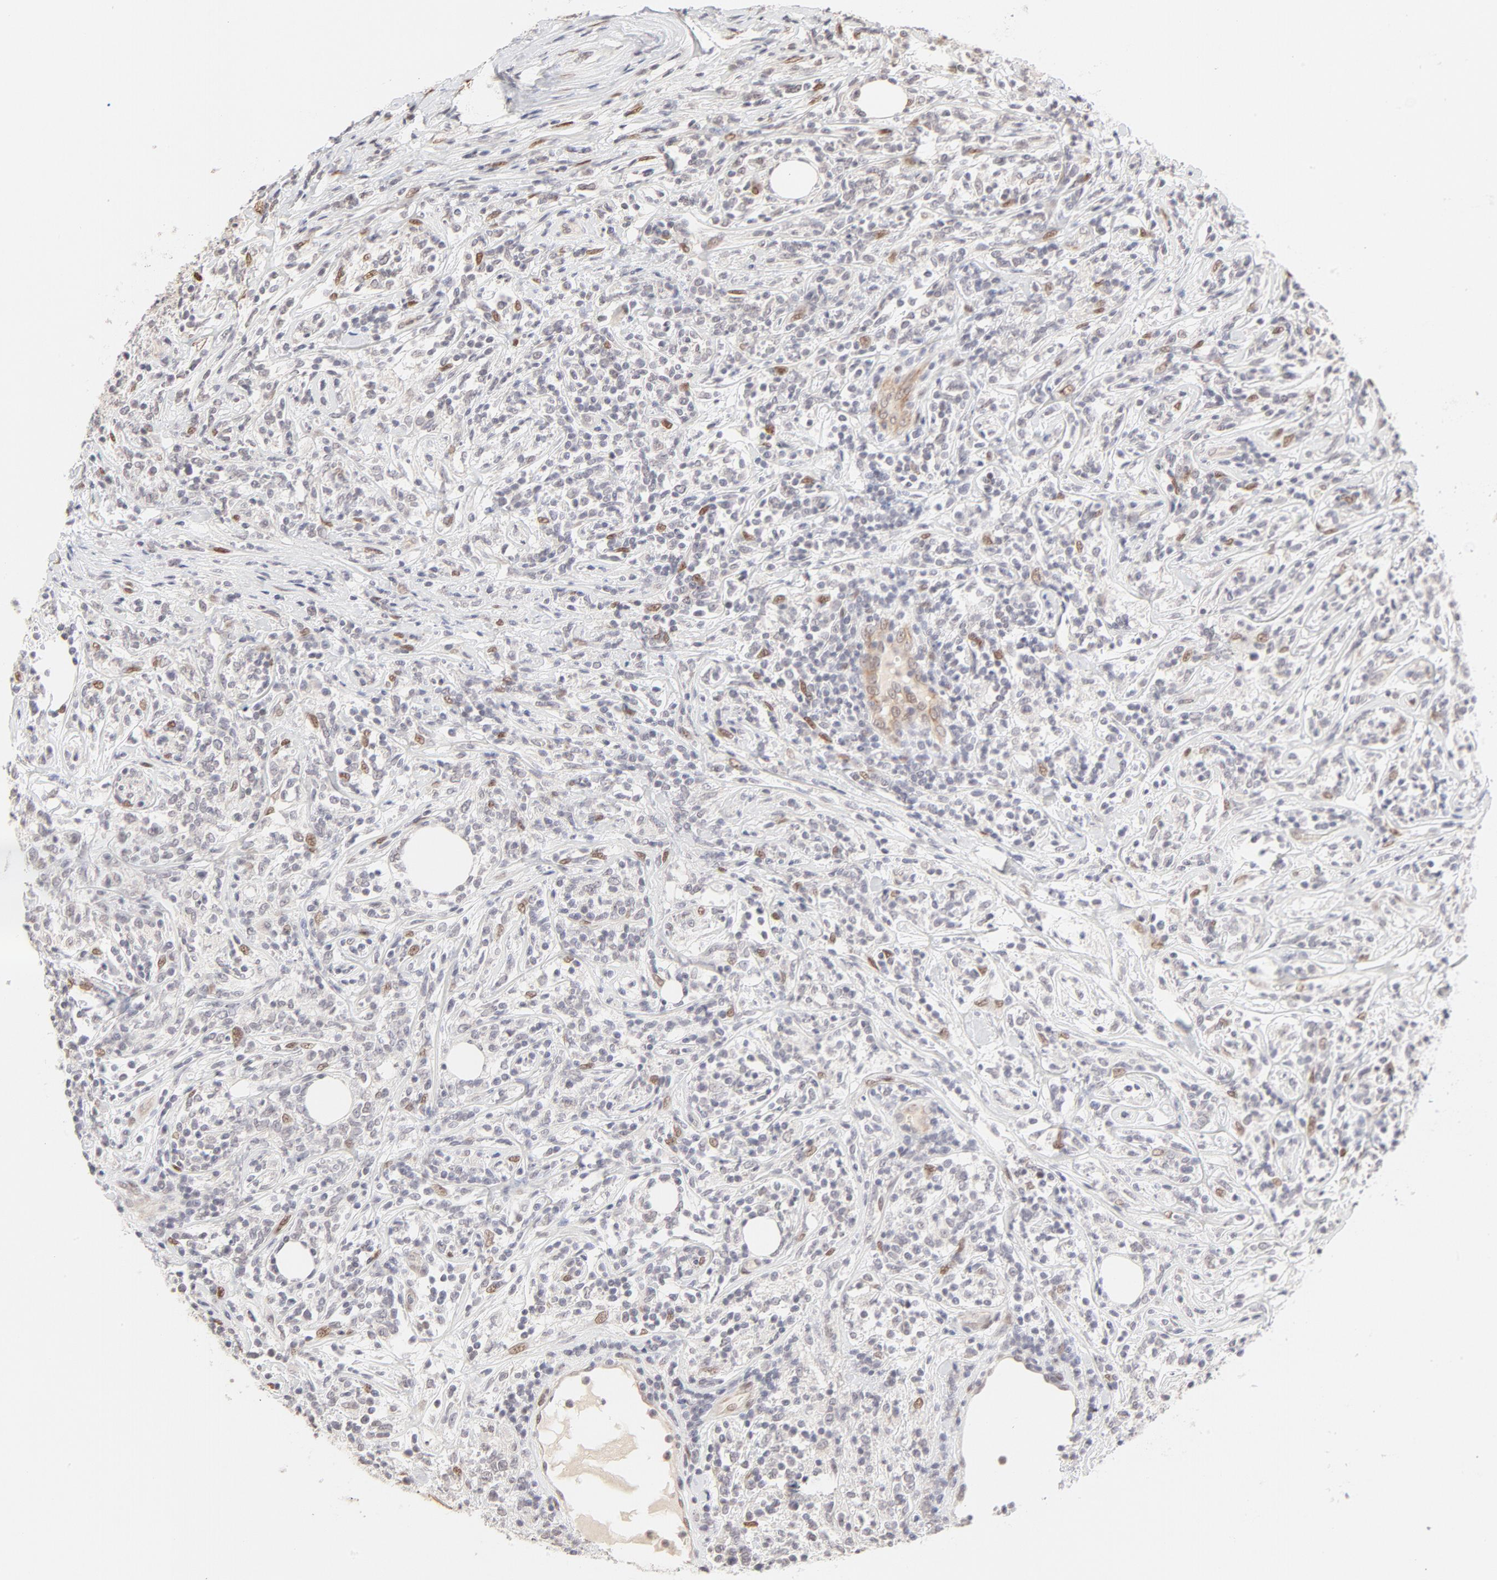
{"staining": {"intensity": "negative", "quantity": "none", "location": "none"}, "tissue": "lymphoma", "cell_type": "Tumor cells", "image_type": "cancer", "snomed": [{"axis": "morphology", "description": "Malignant lymphoma, non-Hodgkin's type, High grade"}, {"axis": "topography", "description": "Lymph node"}], "caption": "A photomicrograph of human malignant lymphoma, non-Hodgkin's type (high-grade) is negative for staining in tumor cells.", "gene": "PBX3", "patient": {"sex": "female", "age": 84}}